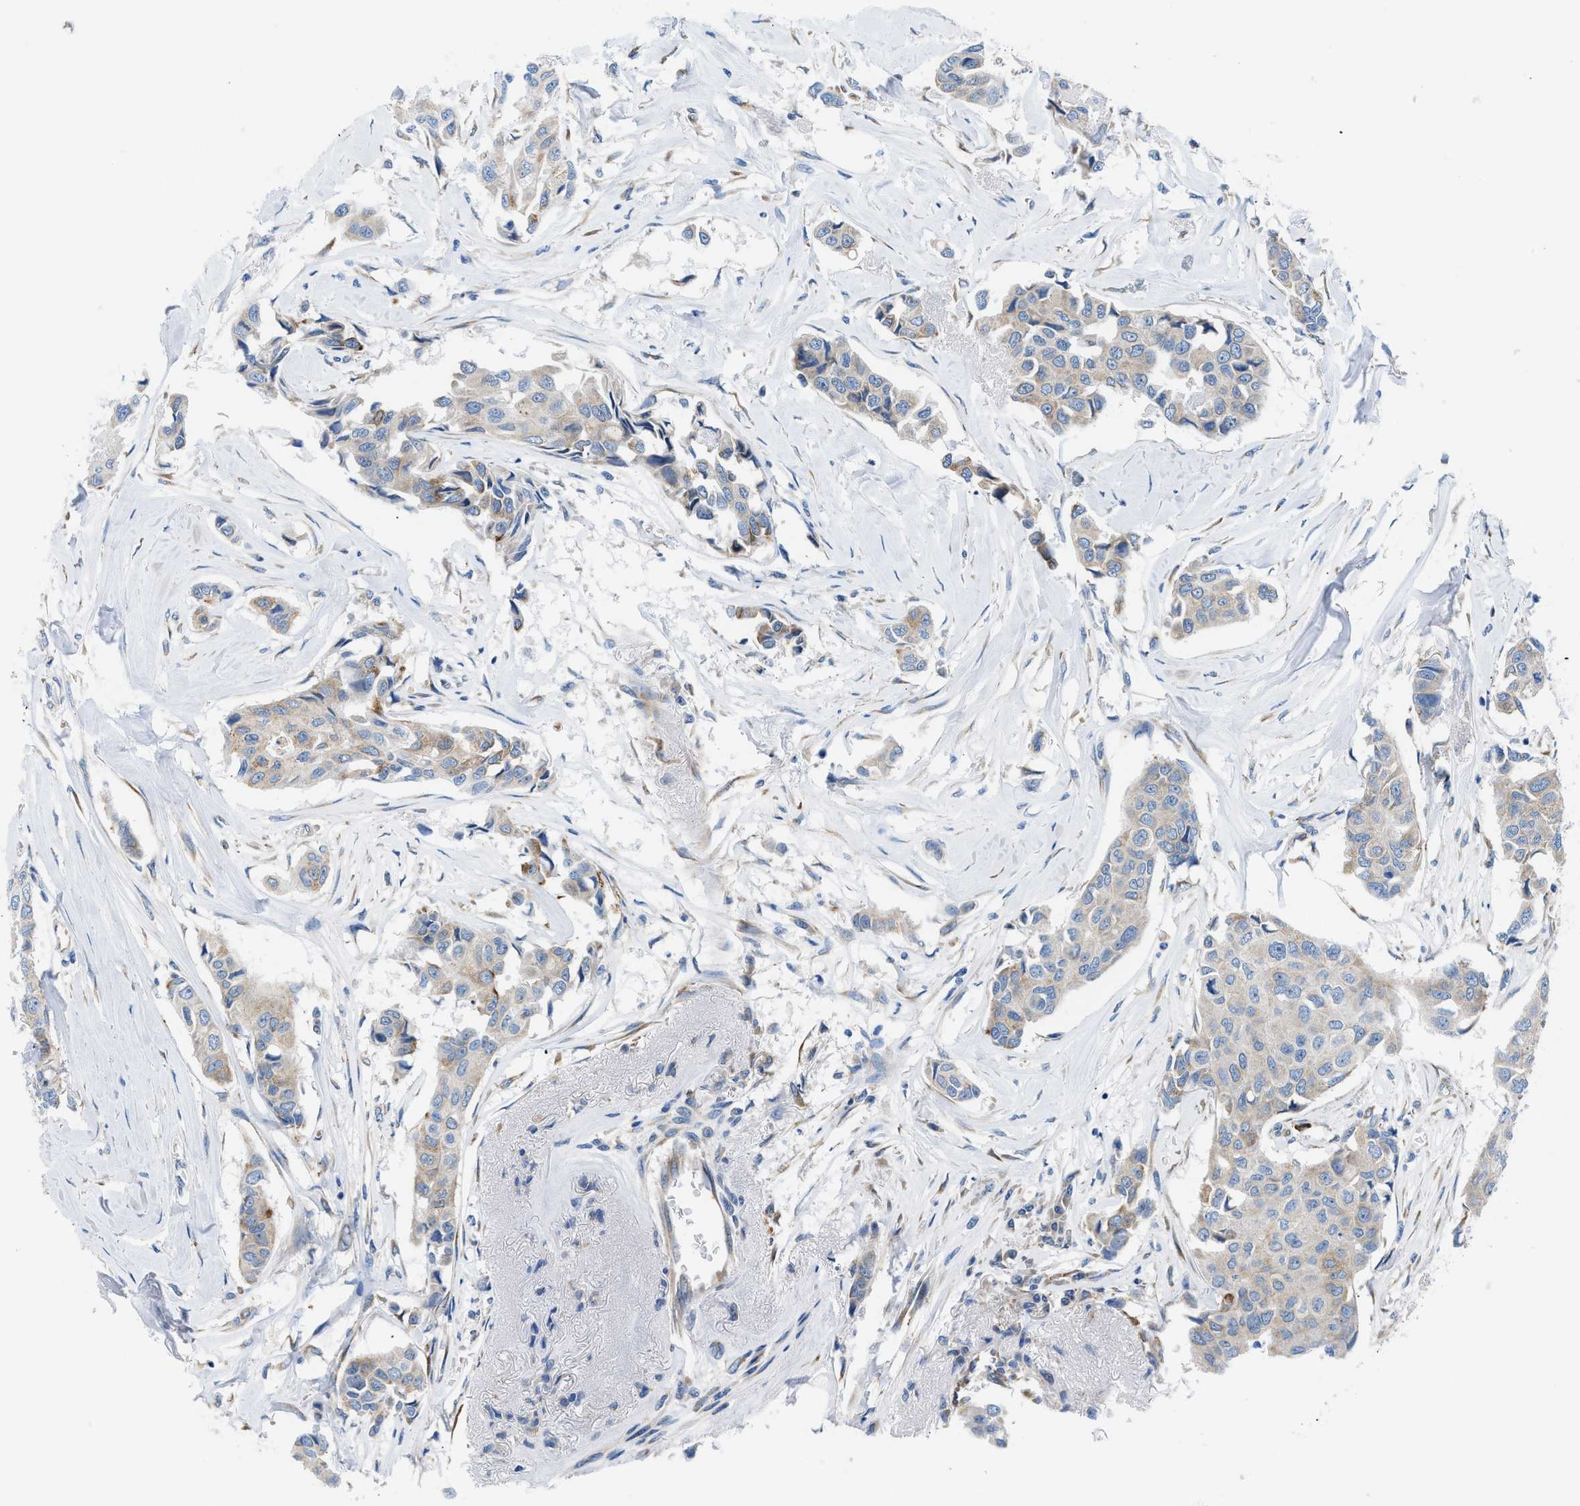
{"staining": {"intensity": "weak", "quantity": "25%-75%", "location": "cytoplasmic/membranous"}, "tissue": "breast cancer", "cell_type": "Tumor cells", "image_type": "cancer", "snomed": [{"axis": "morphology", "description": "Duct carcinoma"}, {"axis": "topography", "description": "Breast"}], "caption": "High-magnification brightfield microscopy of breast invasive ductal carcinoma stained with DAB (3,3'-diaminobenzidine) (brown) and counterstained with hematoxylin (blue). tumor cells exhibit weak cytoplasmic/membranous expression is present in about25%-75% of cells.", "gene": "BNC2", "patient": {"sex": "female", "age": 80}}